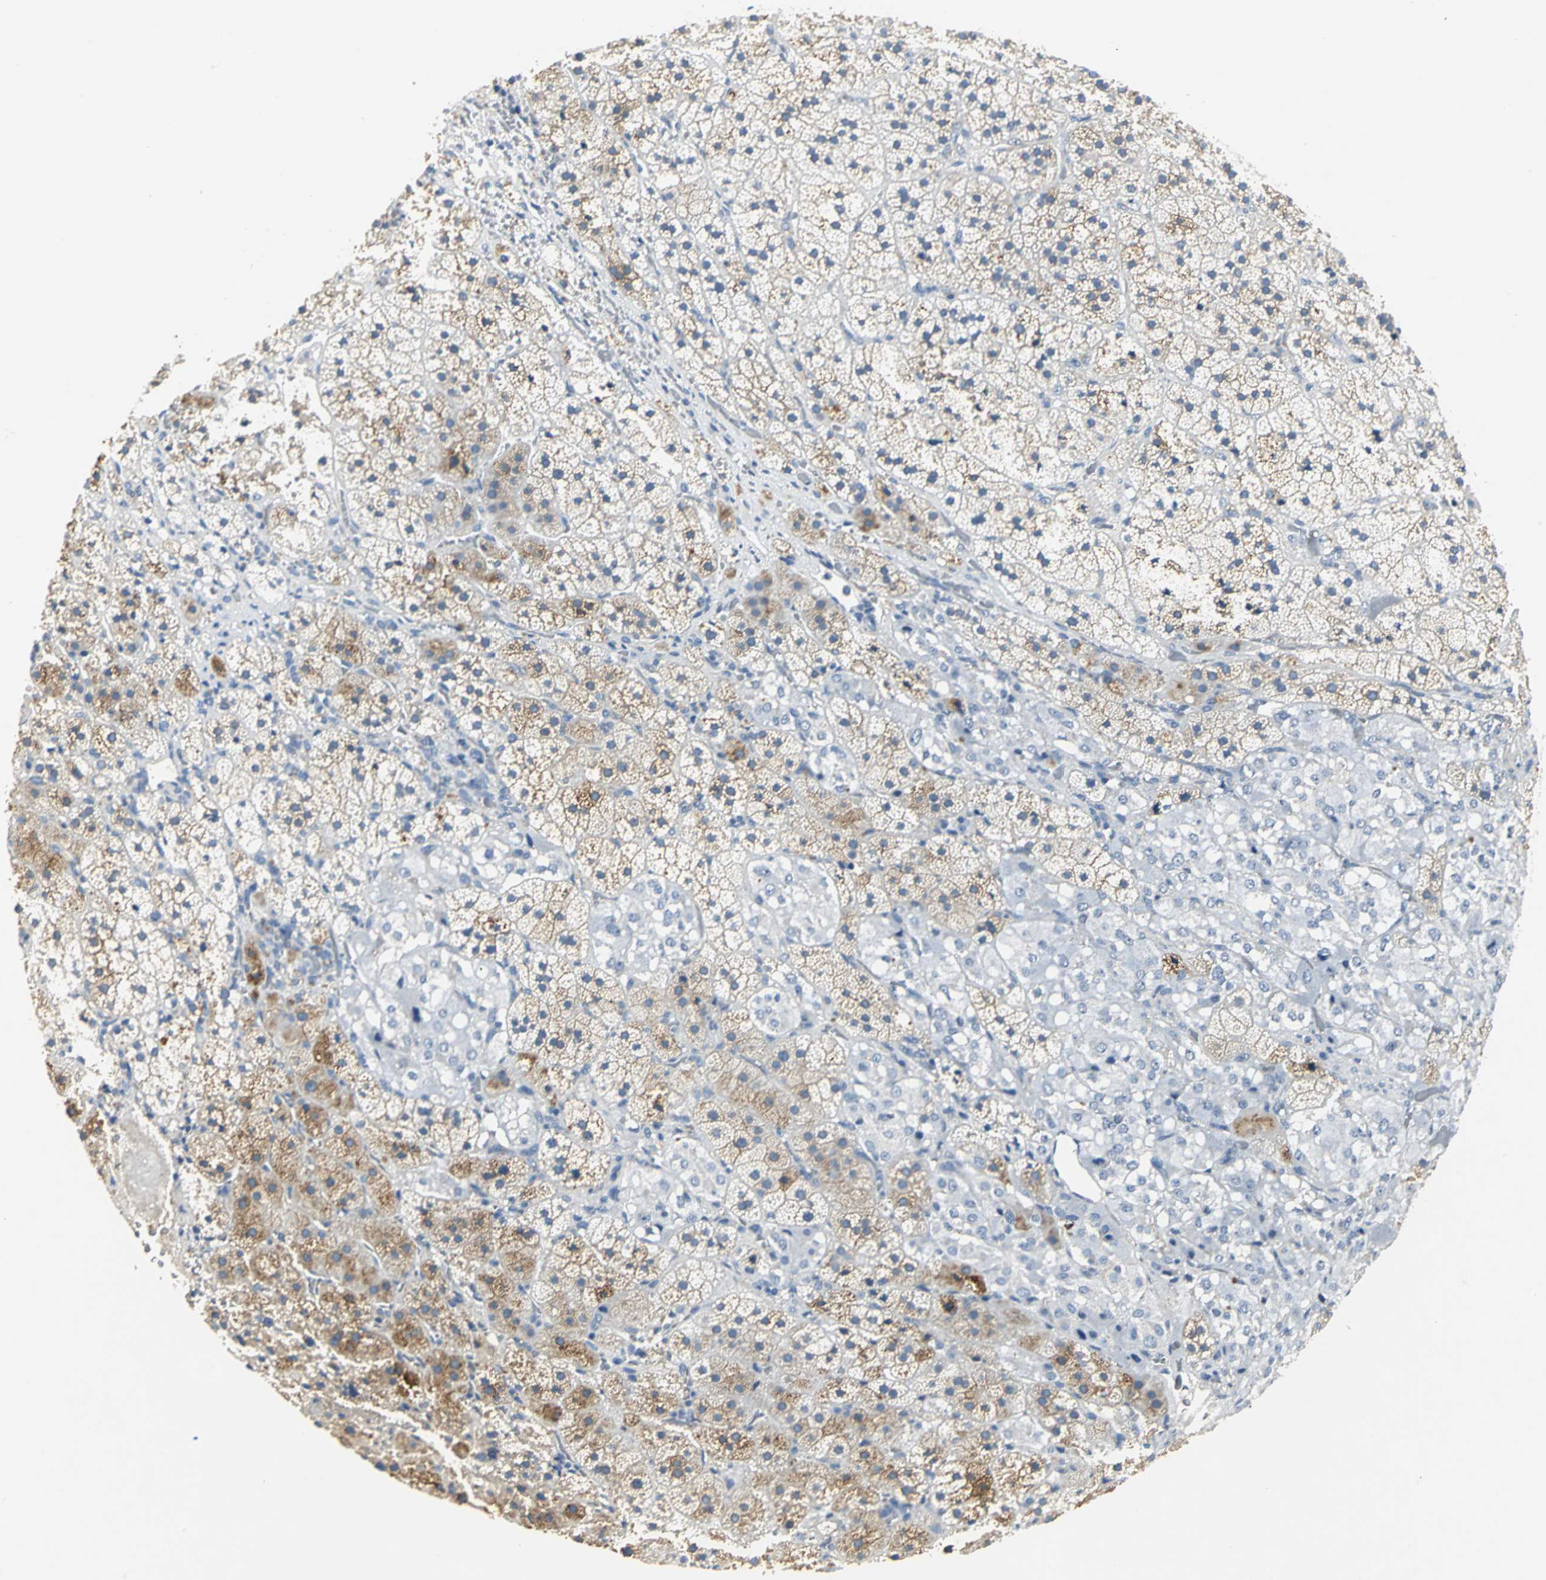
{"staining": {"intensity": "moderate", "quantity": "25%-75%", "location": "cytoplasmic/membranous"}, "tissue": "adrenal gland", "cell_type": "Glandular cells", "image_type": "normal", "snomed": [{"axis": "morphology", "description": "Normal tissue, NOS"}, {"axis": "topography", "description": "Adrenal gland"}], "caption": "Adrenal gland stained for a protein (brown) displays moderate cytoplasmic/membranous positive staining in about 25%-75% of glandular cells.", "gene": "B3GNT2", "patient": {"sex": "female", "age": 44}}